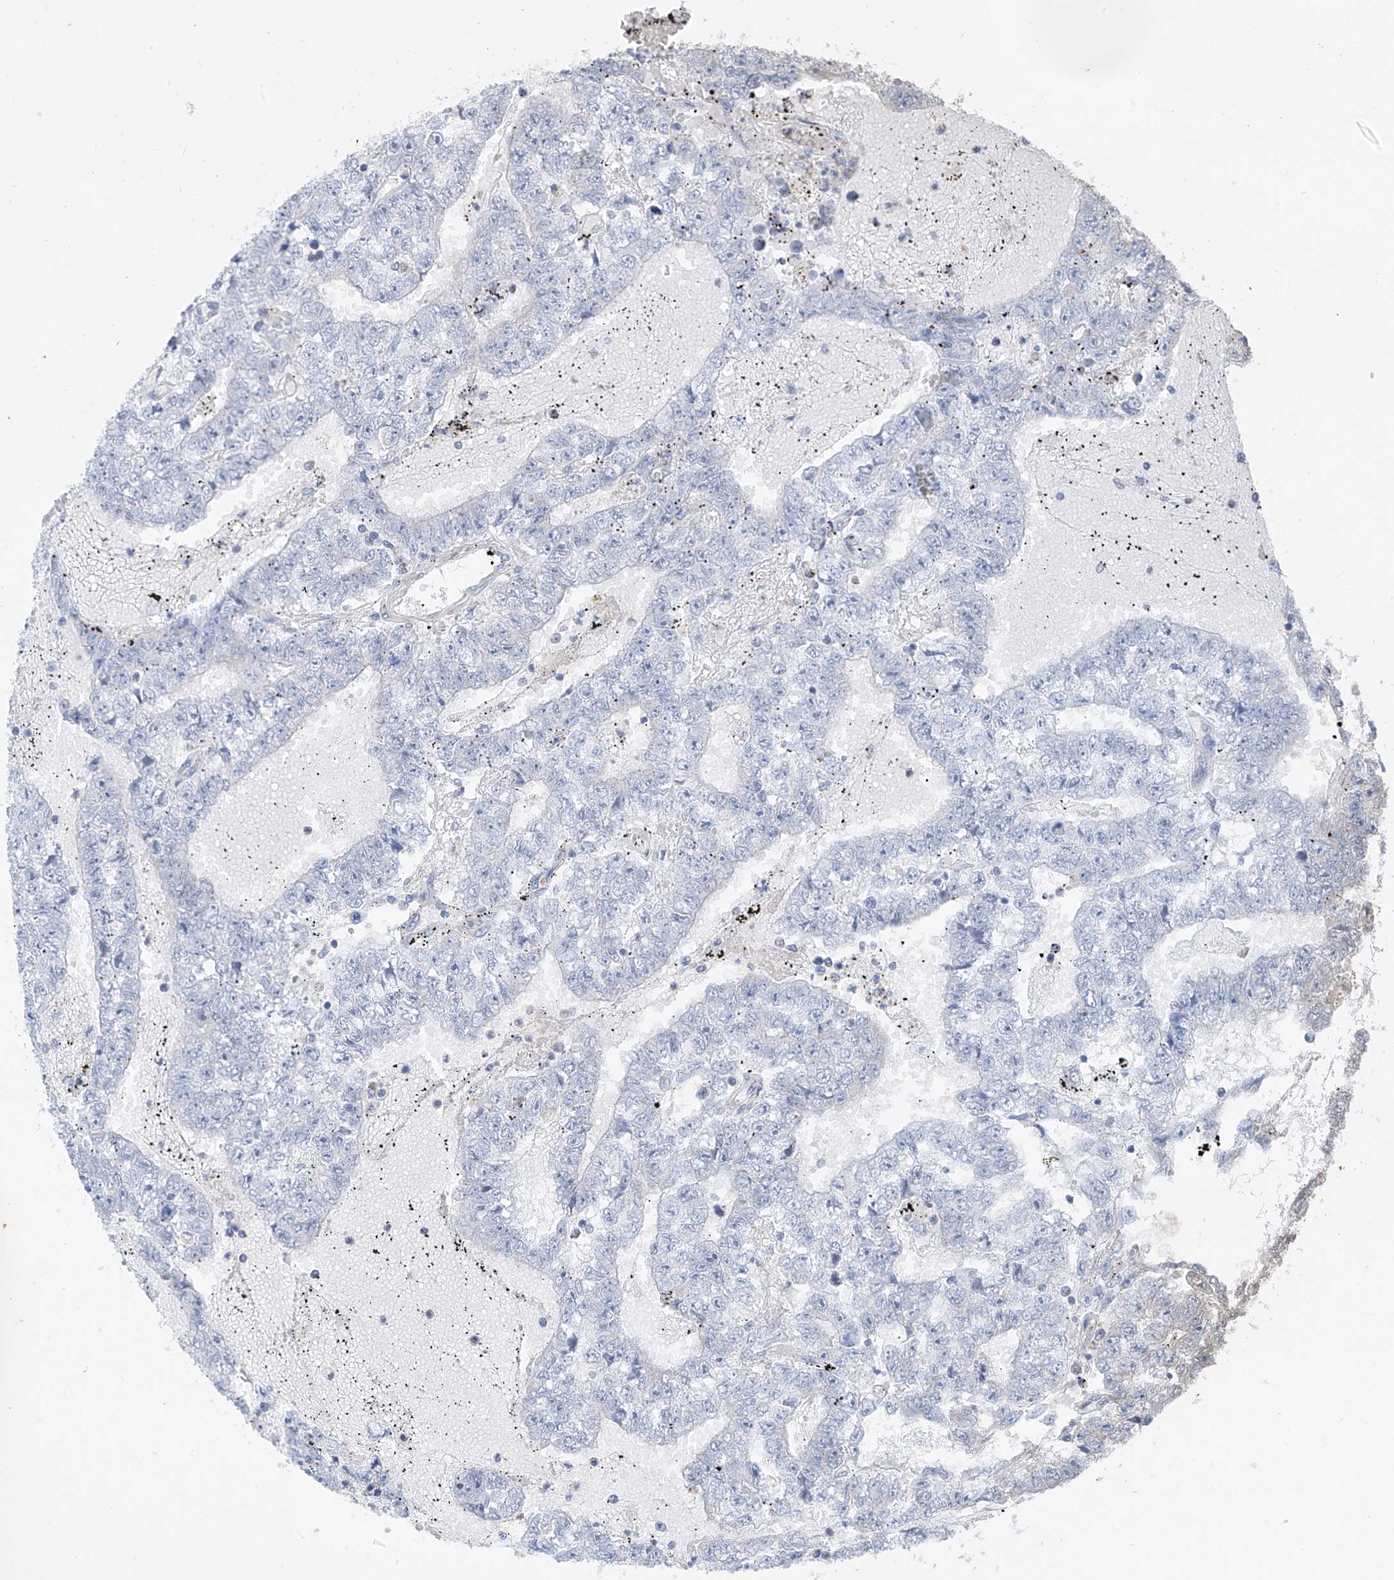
{"staining": {"intensity": "negative", "quantity": "none", "location": "none"}, "tissue": "testis cancer", "cell_type": "Tumor cells", "image_type": "cancer", "snomed": [{"axis": "morphology", "description": "Carcinoma, Embryonal, NOS"}, {"axis": "topography", "description": "Testis"}], "caption": "A high-resolution image shows immunohistochemistry staining of testis cancer, which reveals no significant expression in tumor cells. Nuclei are stained in blue.", "gene": "SYN3", "patient": {"sex": "male", "age": 25}}